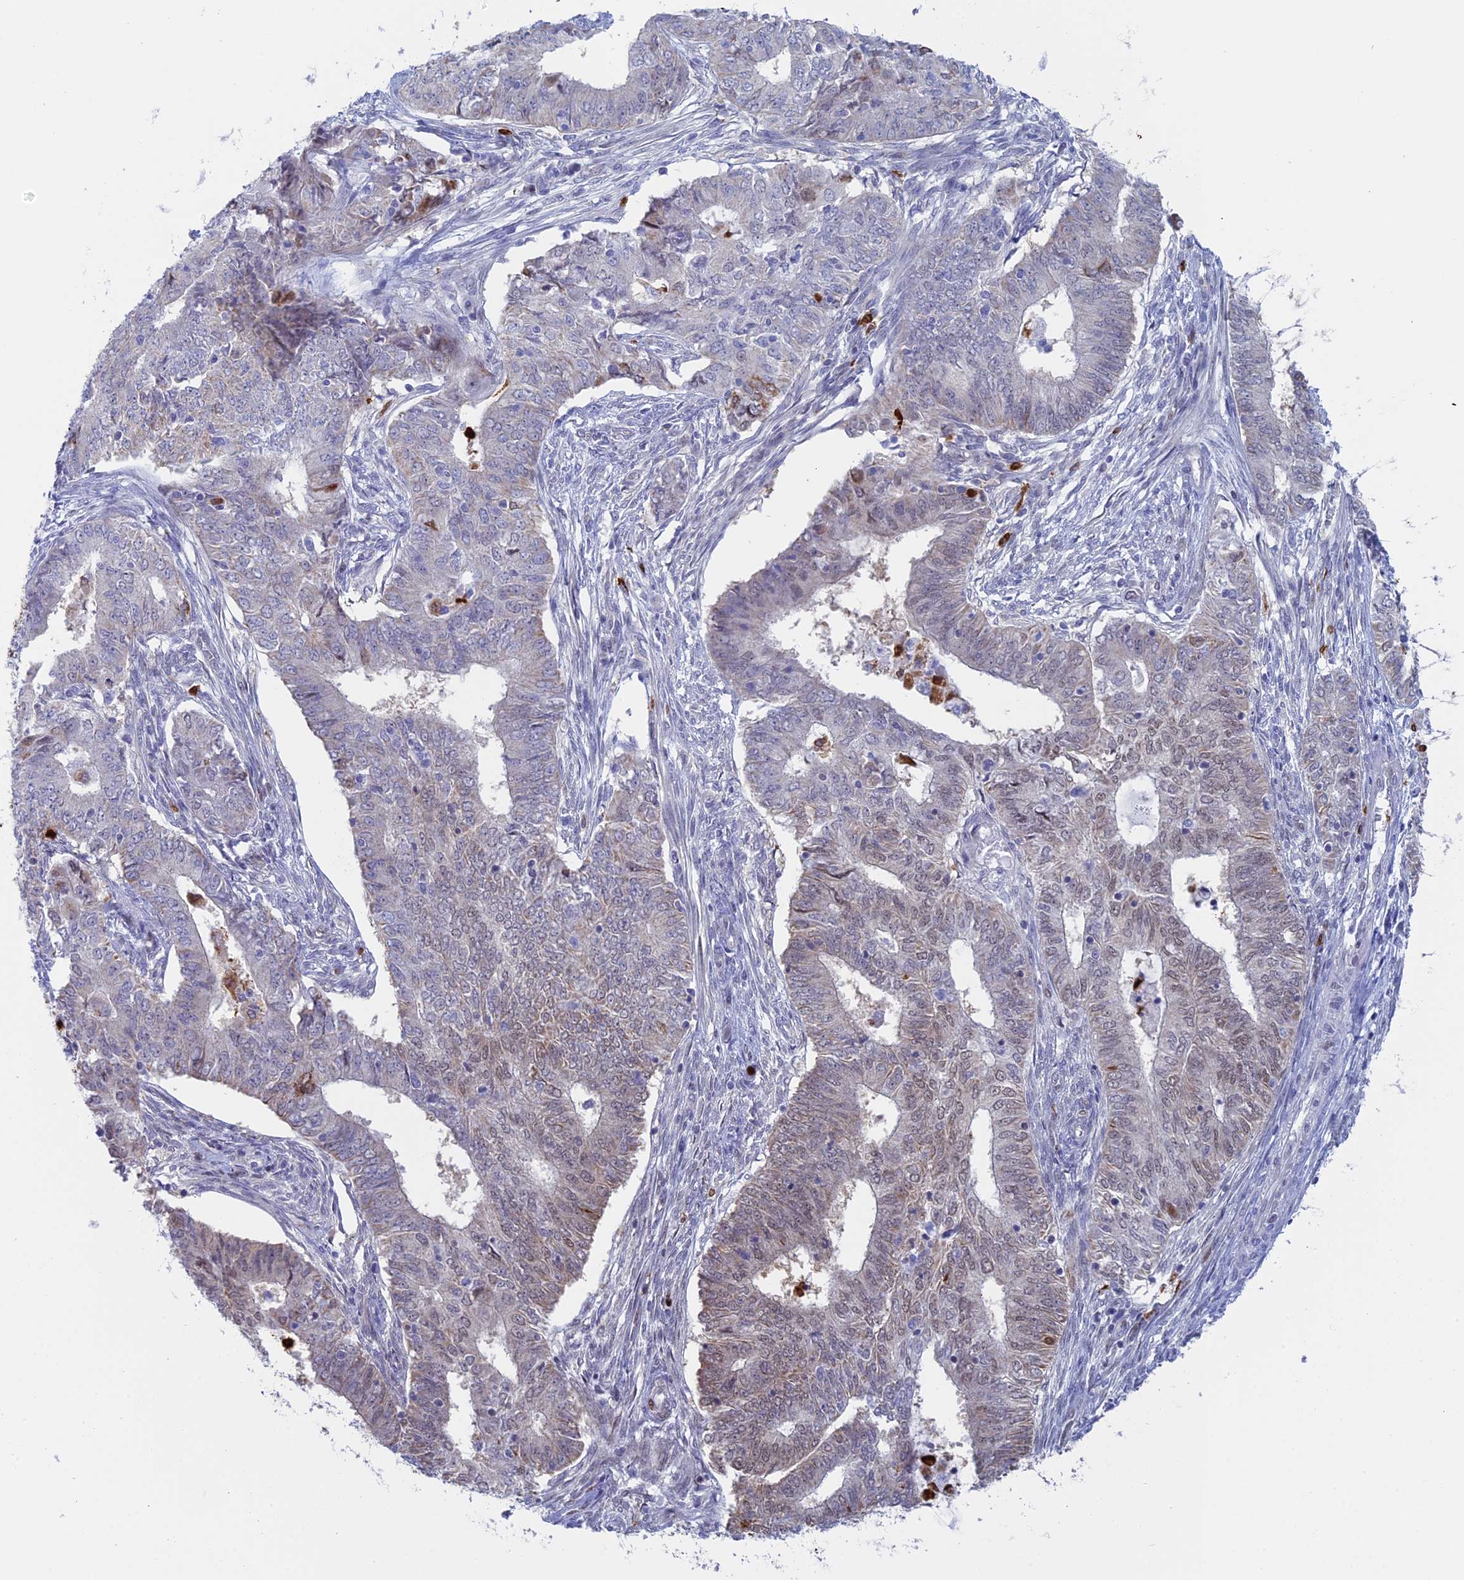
{"staining": {"intensity": "weak", "quantity": "<25%", "location": "nuclear"}, "tissue": "endometrial cancer", "cell_type": "Tumor cells", "image_type": "cancer", "snomed": [{"axis": "morphology", "description": "Adenocarcinoma, NOS"}, {"axis": "topography", "description": "Endometrium"}], "caption": "The micrograph shows no staining of tumor cells in endometrial cancer (adenocarcinoma). (DAB IHC visualized using brightfield microscopy, high magnification).", "gene": "SLC26A1", "patient": {"sex": "female", "age": 62}}